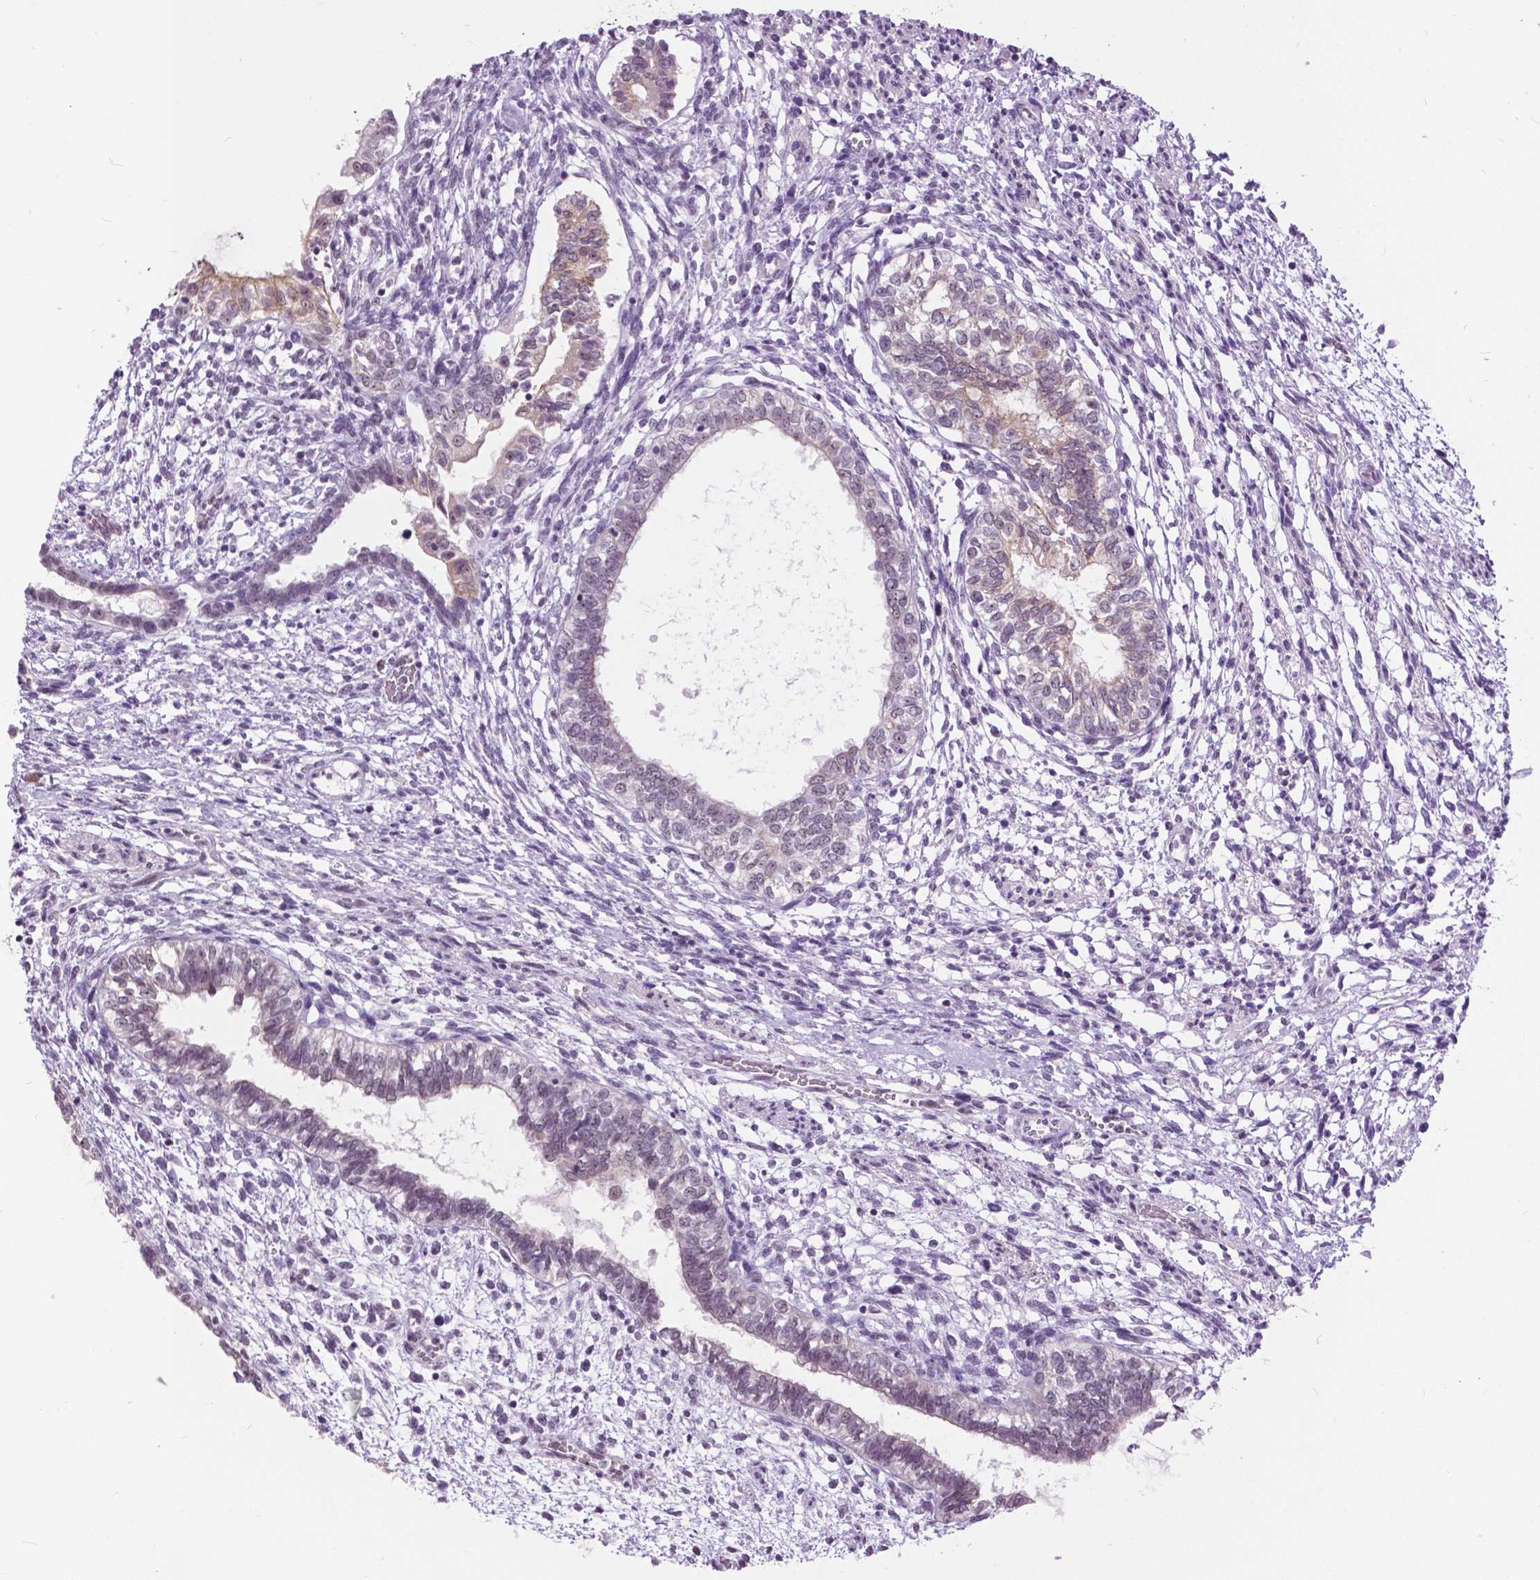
{"staining": {"intensity": "weak", "quantity": "<25%", "location": "cytoplasmic/membranous"}, "tissue": "testis cancer", "cell_type": "Tumor cells", "image_type": "cancer", "snomed": [{"axis": "morphology", "description": "Carcinoma, Embryonal, NOS"}, {"axis": "topography", "description": "Testis"}], "caption": "Testis embryonal carcinoma was stained to show a protein in brown. There is no significant staining in tumor cells.", "gene": "MYOM1", "patient": {"sex": "male", "age": 37}}